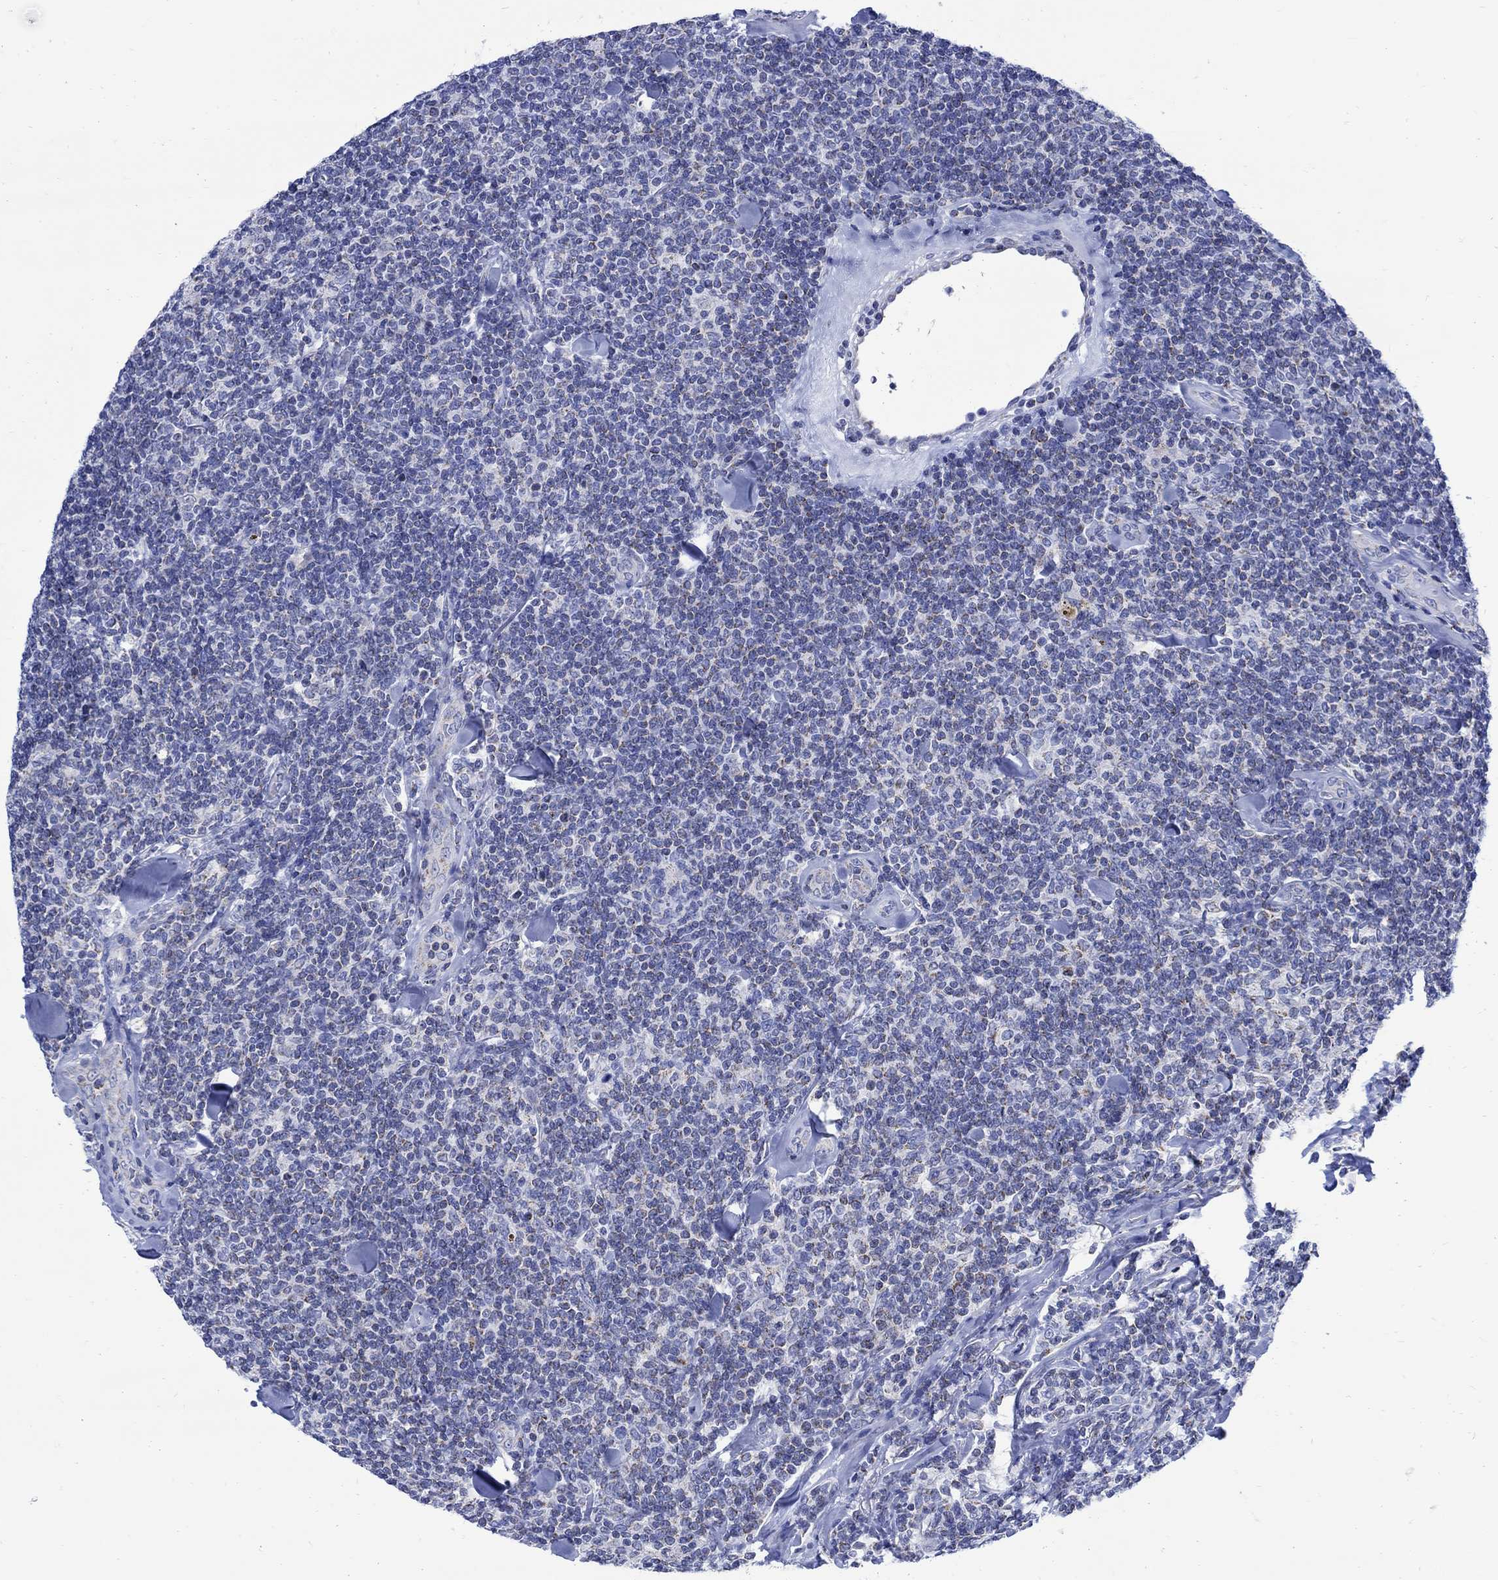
{"staining": {"intensity": "negative", "quantity": "none", "location": "none"}, "tissue": "lymphoma", "cell_type": "Tumor cells", "image_type": "cancer", "snomed": [{"axis": "morphology", "description": "Malignant lymphoma, non-Hodgkin's type, Low grade"}, {"axis": "topography", "description": "Lymph node"}], "caption": "Lymphoma was stained to show a protein in brown. There is no significant expression in tumor cells.", "gene": "CPLX2", "patient": {"sex": "female", "age": 56}}